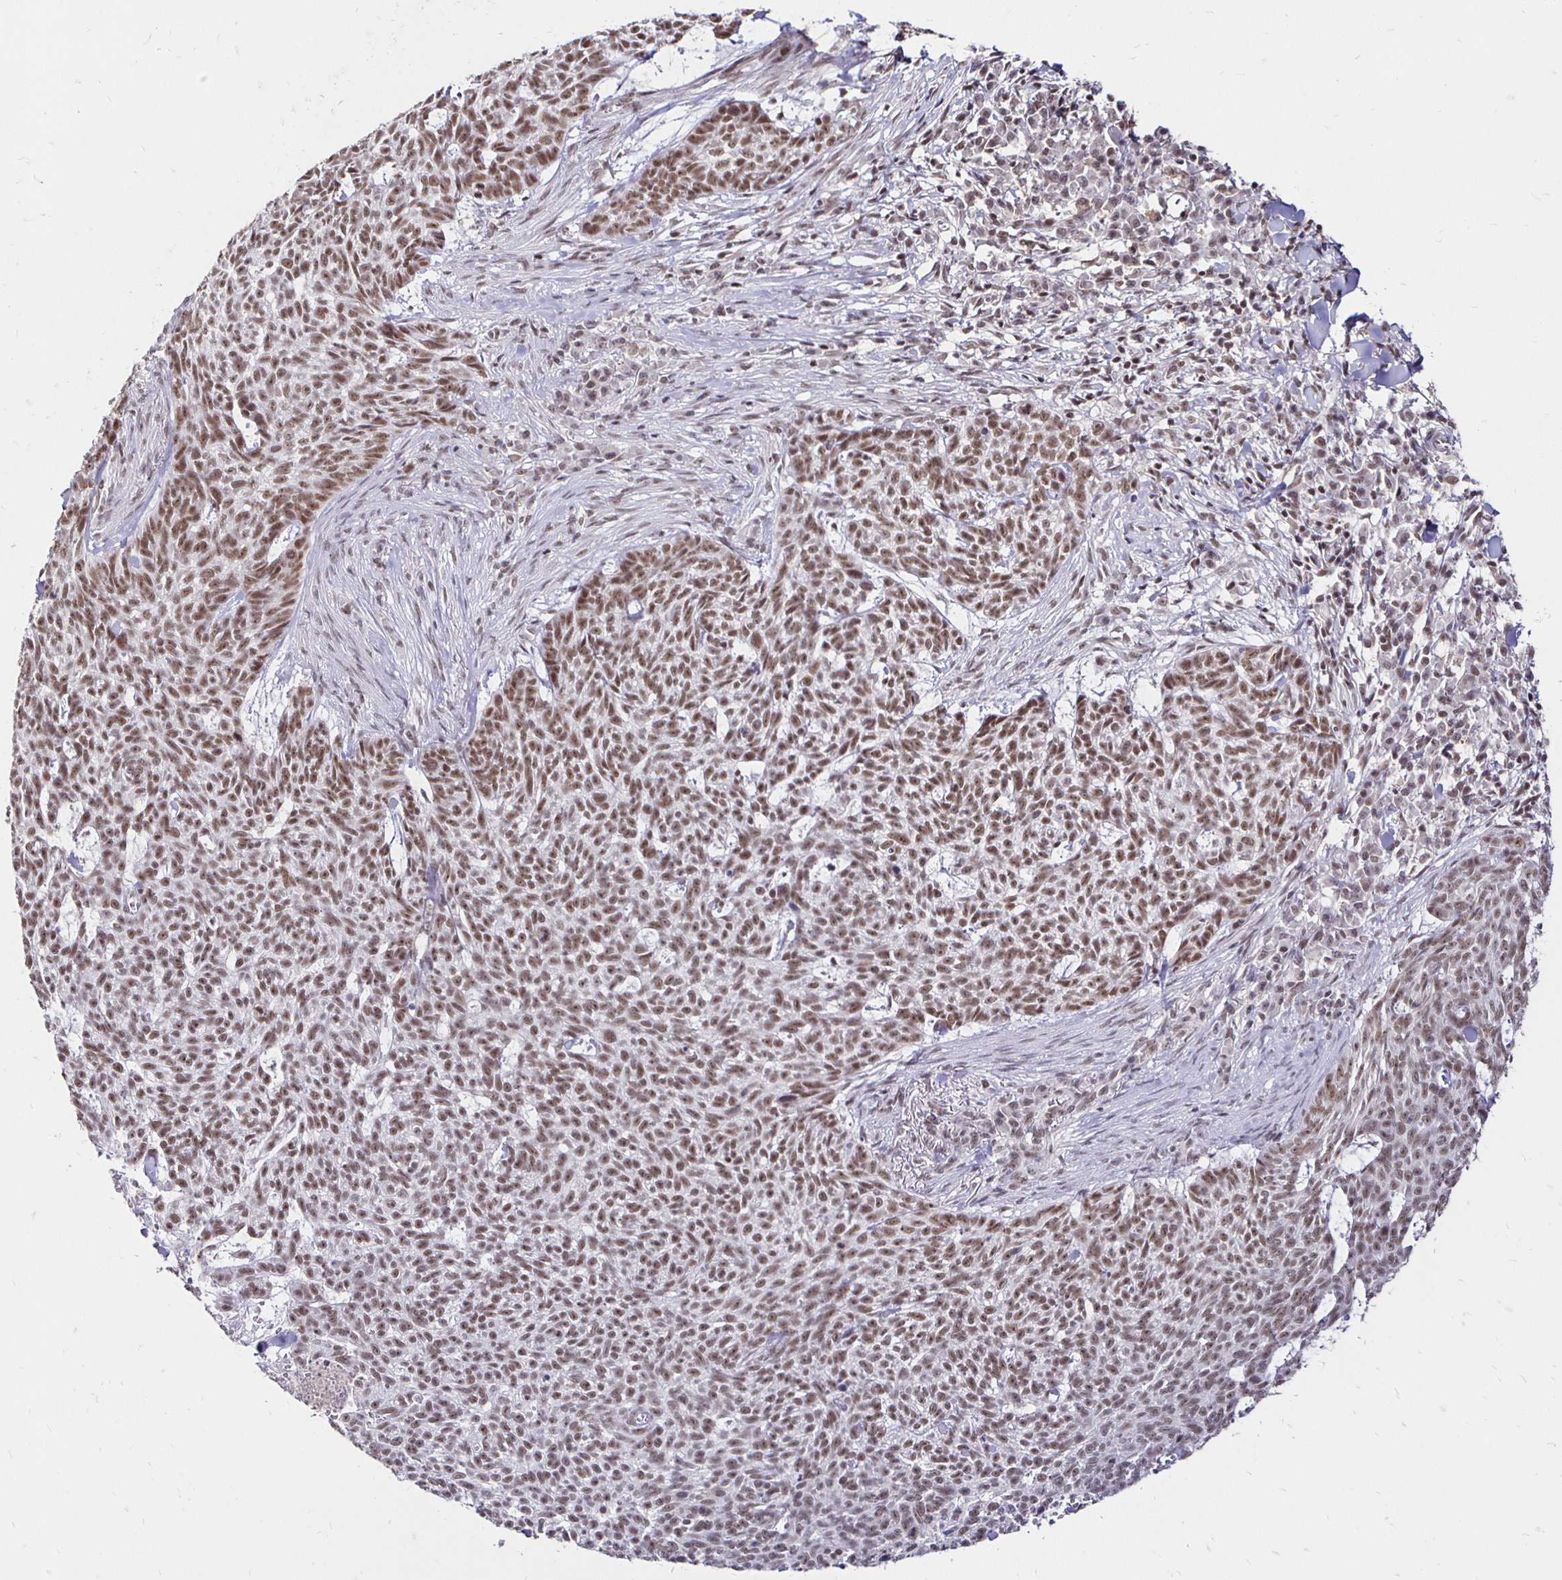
{"staining": {"intensity": "moderate", "quantity": "25%-75%", "location": "nuclear"}, "tissue": "skin cancer", "cell_type": "Tumor cells", "image_type": "cancer", "snomed": [{"axis": "morphology", "description": "Basal cell carcinoma"}, {"axis": "topography", "description": "Skin"}], "caption": "This is a histology image of IHC staining of basal cell carcinoma (skin), which shows moderate staining in the nuclear of tumor cells.", "gene": "SIN3A", "patient": {"sex": "female", "age": 93}}